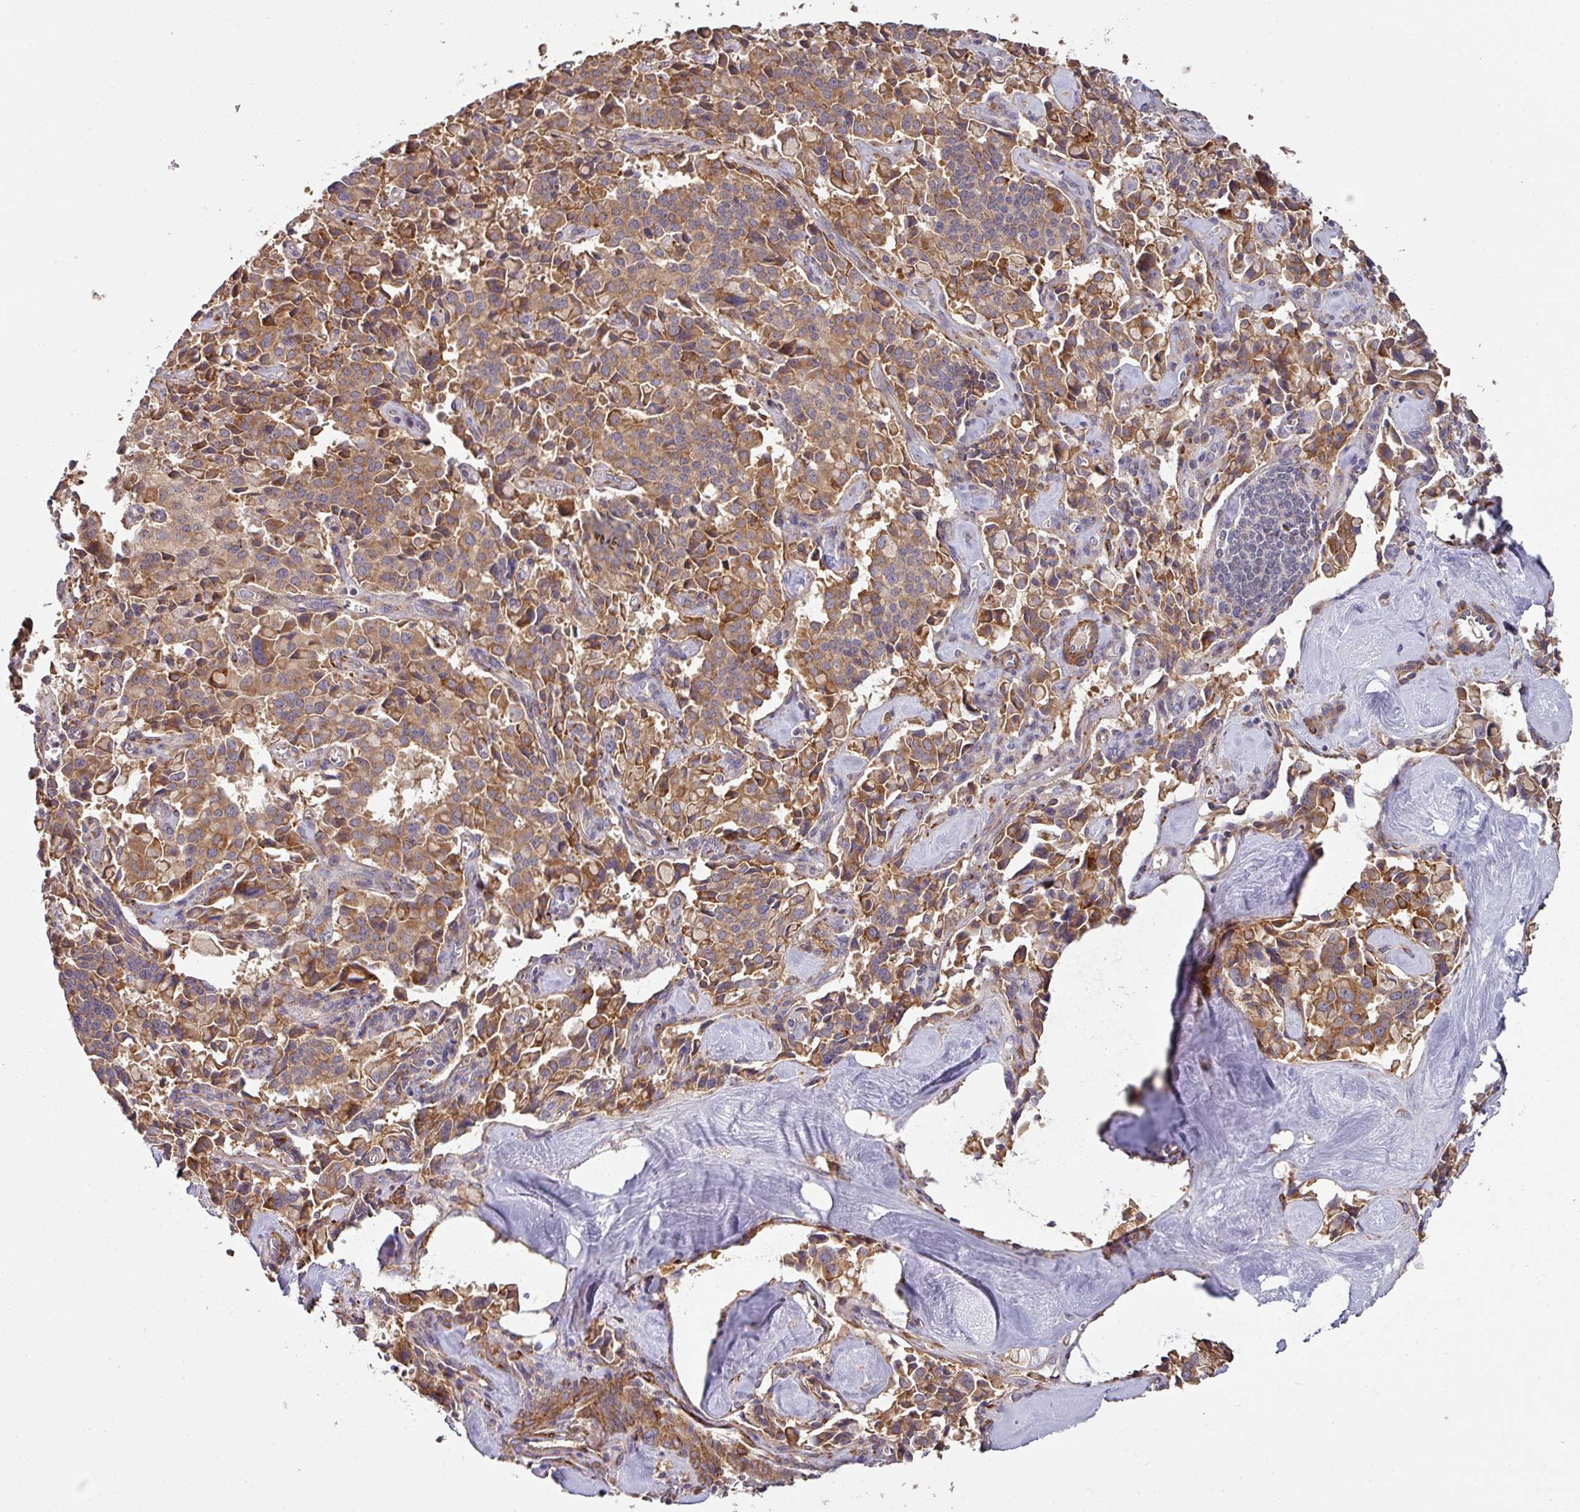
{"staining": {"intensity": "moderate", "quantity": ">75%", "location": "cytoplasmic/membranous"}, "tissue": "pancreatic cancer", "cell_type": "Tumor cells", "image_type": "cancer", "snomed": [{"axis": "morphology", "description": "Adenocarcinoma, NOS"}, {"axis": "topography", "description": "Pancreas"}], "caption": "DAB immunohistochemical staining of human pancreatic adenocarcinoma exhibits moderate cytoplasmic/membranous protein positivity in approximately >75% of tumor cells. (Brightfield microscopy of DAB IHC at high magnification).", "gene": "ZNF268", "patient": {"sex": "male", "age": 65}}